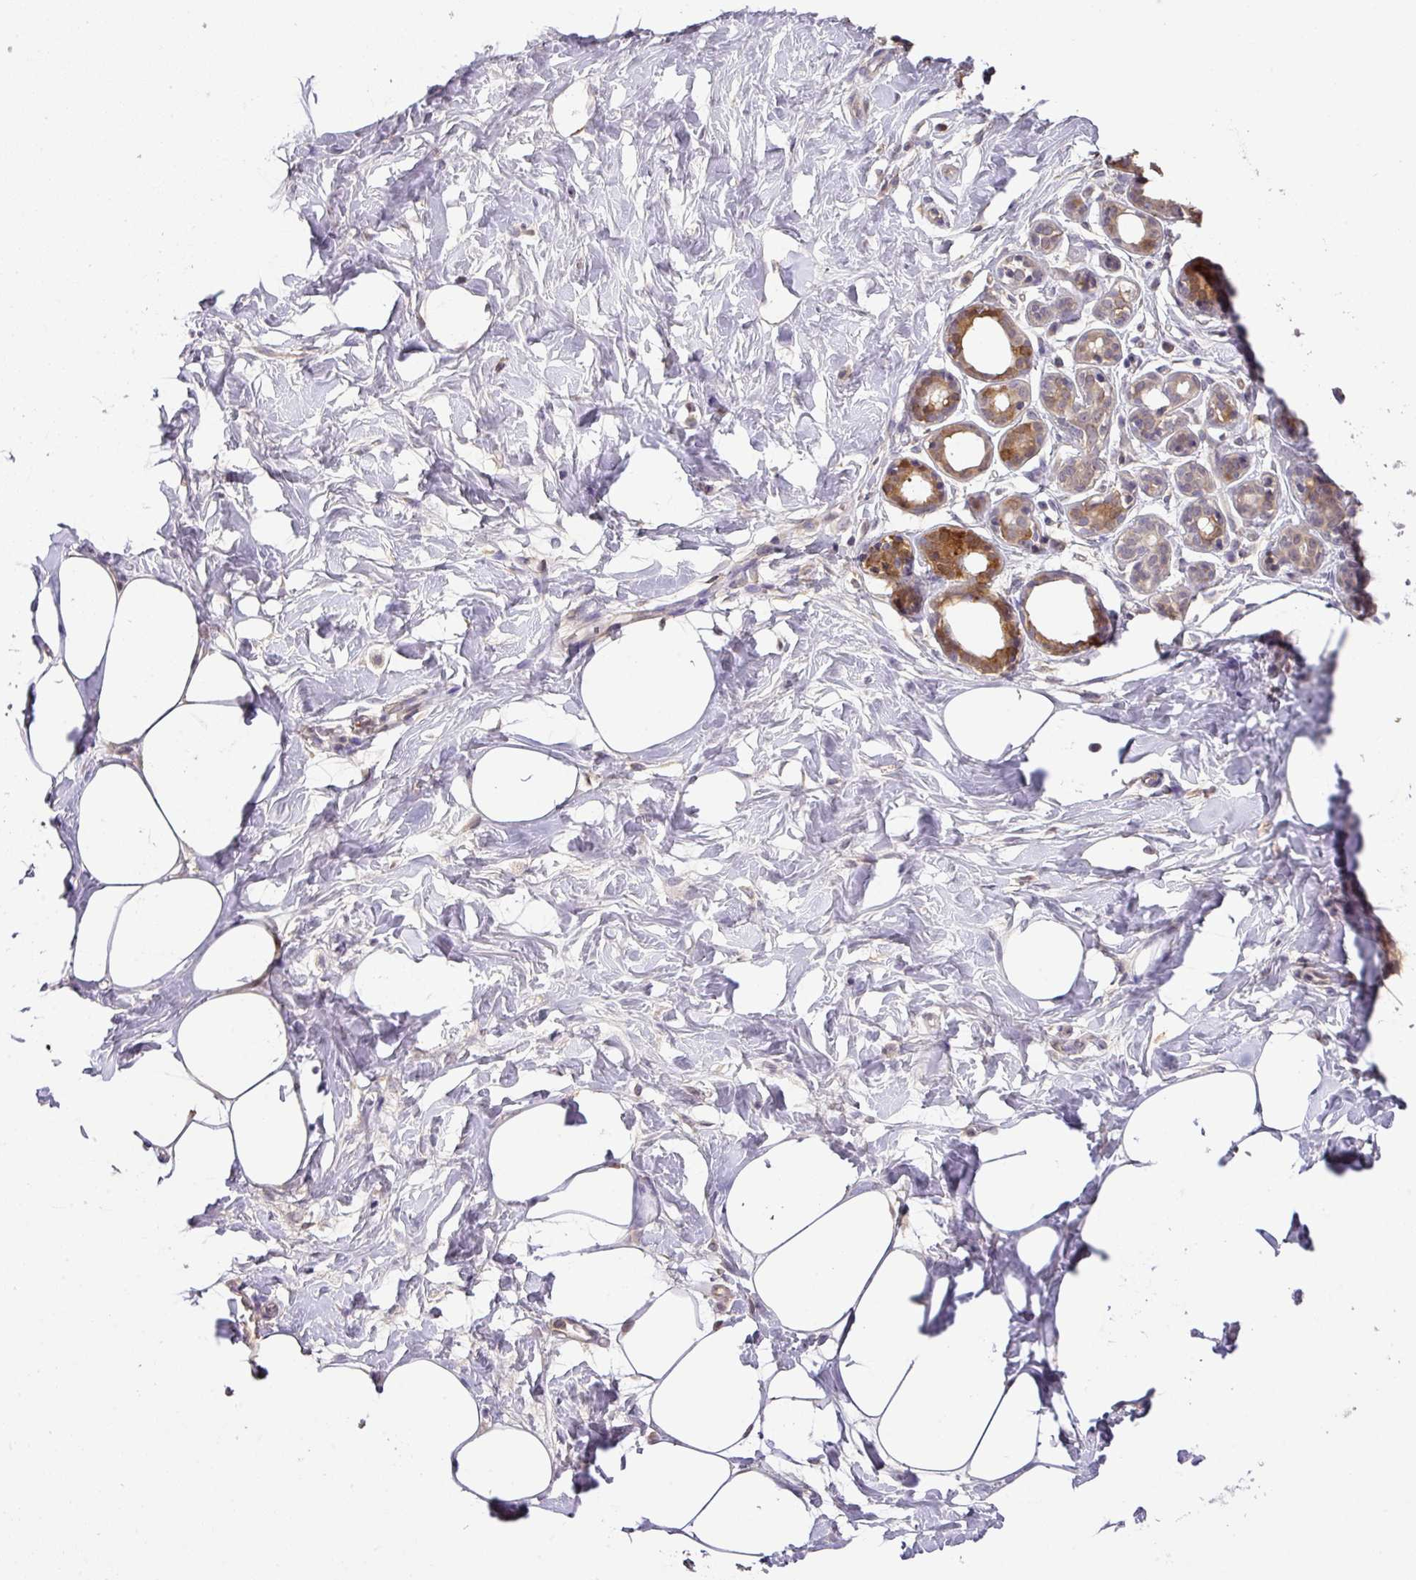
{"staining": {"intensity": "negative", "quantity": "none", "location": "none"}, "tissue": "breast", "cell_type": "Adipocytes", "image_type": "normal", "snomed": [{"axis": "morphology", "description": "Normal tissue, NOS"}, {"axis": "topography", "description": "Breast"}], "caption": "Immunohistochemistry (IHC) histopathology image of normal human breast stained for a protein (brown), which reveals no positivity in adipocytes.", "gene": "GCNT7", "patient": {"sex": "female", "age": 27}}